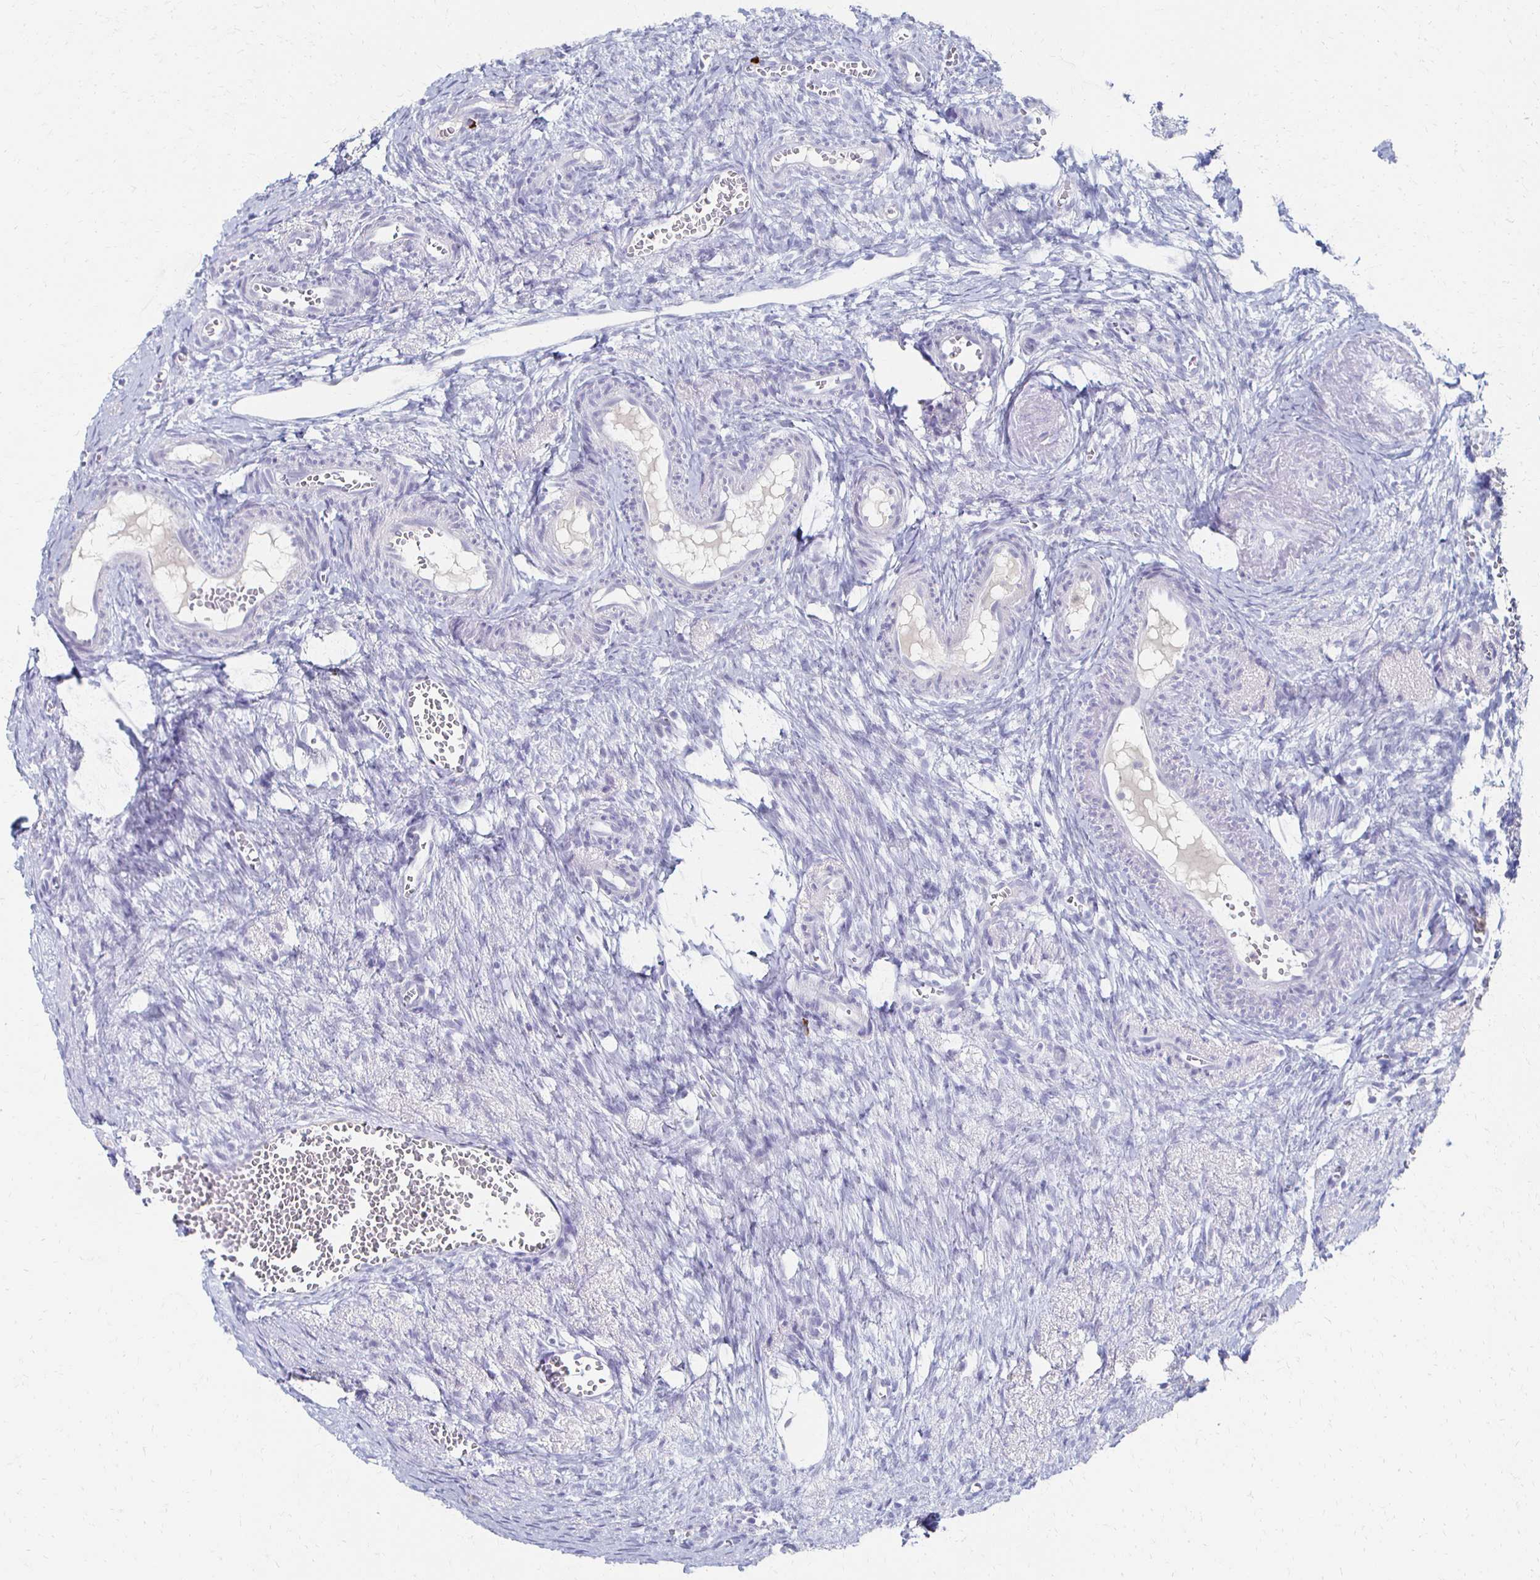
{"staining": {"intensity": "negative", "quantity": "none", "location": "none"}, "tissue": "ovary", "cell_type": "Follicle cells", "image_type": "normal", "snomed": [{"axis": "morphology", "description": "Normal tissue, NOS"}, {"axis": "topography", "description": "Ovary"}], "caption": "A photomicrograph of ovary stained for a protein shows no brown staining in follicle cells. (DAB immunohistochemistry (IHC) with hematoxylin counter stain).", "gene": "CXCR2", "patient": {"sex": "female", "age": 41}}